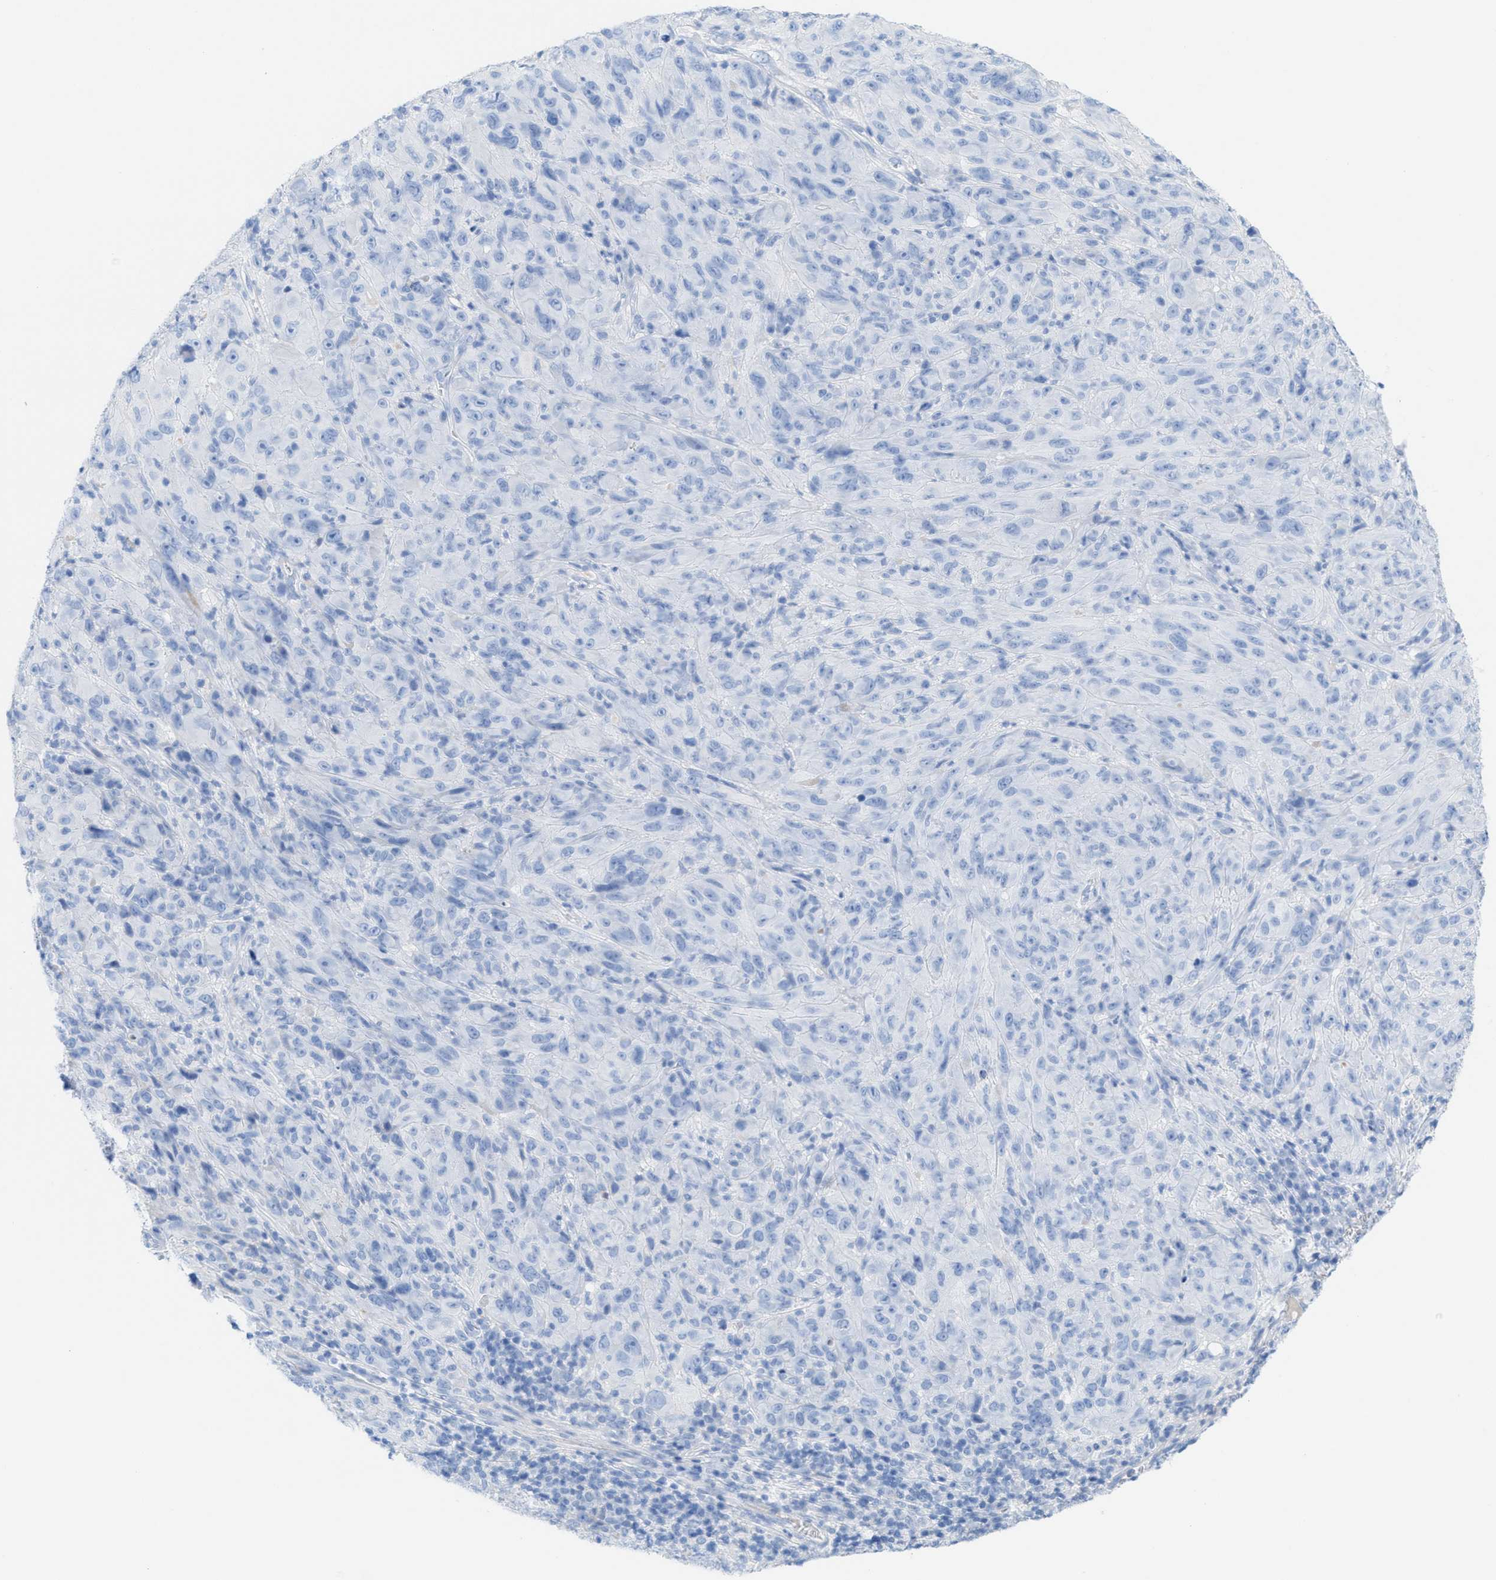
{"staining": {"intensity": "negative", "quantity": "none", "location": "none"}, "tissue": "melanoma", "cell_type": "Tumor cells", "image_type": "cancer", "snomed": [{"axis": "morphology", "description": "Malignant melanoma, NOS"}, {"axis": "topography", "description": "Skin of head"}], "caption": "An immunohistochemistry (IHC) histopathology image of malignant melanoma is shown. There is no staining in tumor cells of malignant melanoma.", "gene": "ANKFN1", "patient": {"sex": "male", "age": 96}}